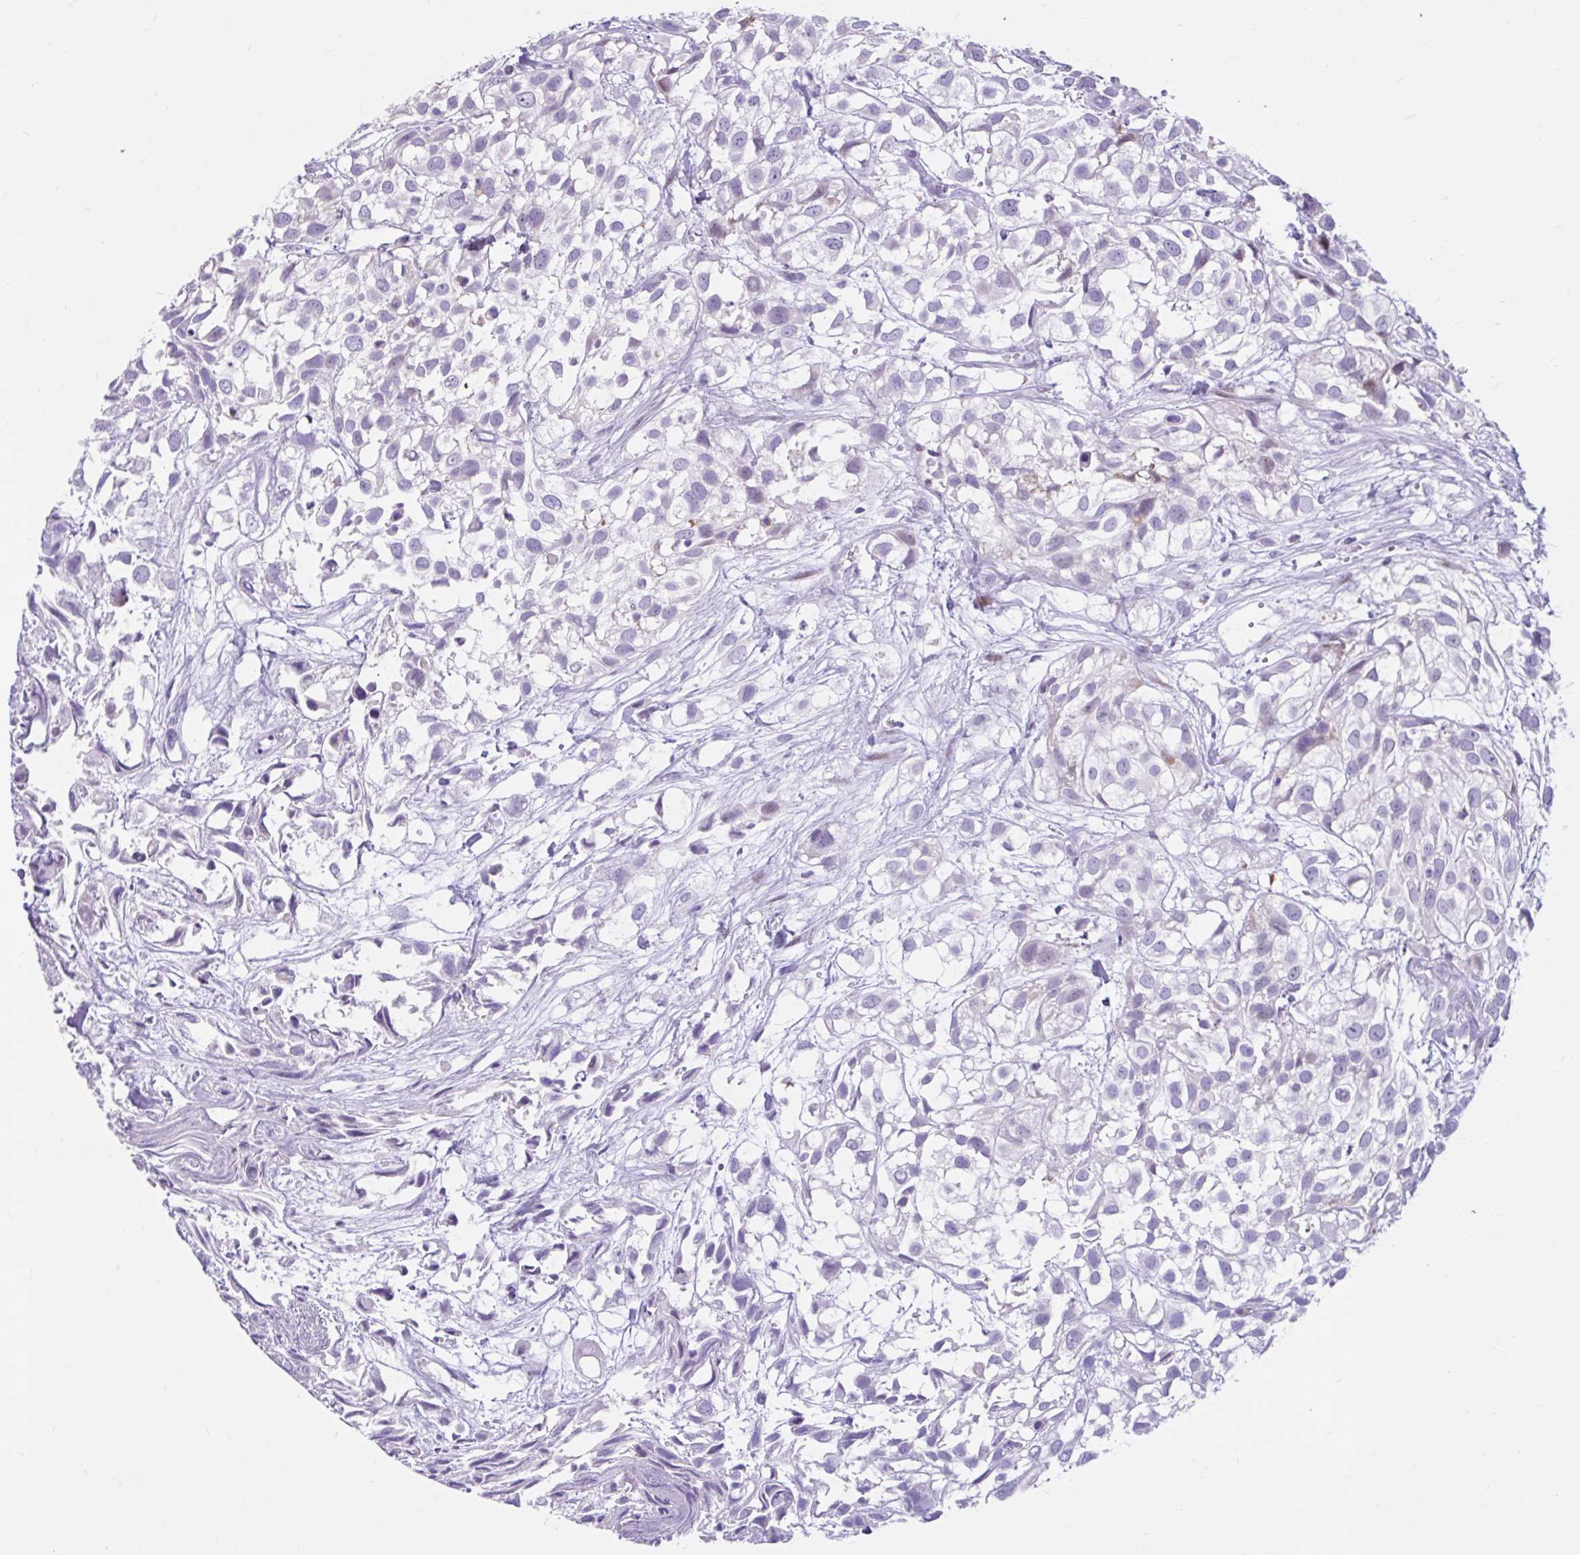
{"staining": {"intensity": "negative", "quantity": "none", "location": "none"}, "tissue": "urothelial cancer", "cell_type": "Tumor cells", "image_type": "cancer", "snomed": [{"axis": "morphology", "description": "Urothelial carcinoma, High grade"}, {"axis": "topography", "description": "Urinary bladder"}], "caption": "A high-resolution histopathology image shows immunohistochemistry (IHC) staining of urothelial carcinoma (high-grade), which displays no significant staining in tumor cells.", "gene": "NHLH2", "patient": {"sex": "male", "age": 56}}